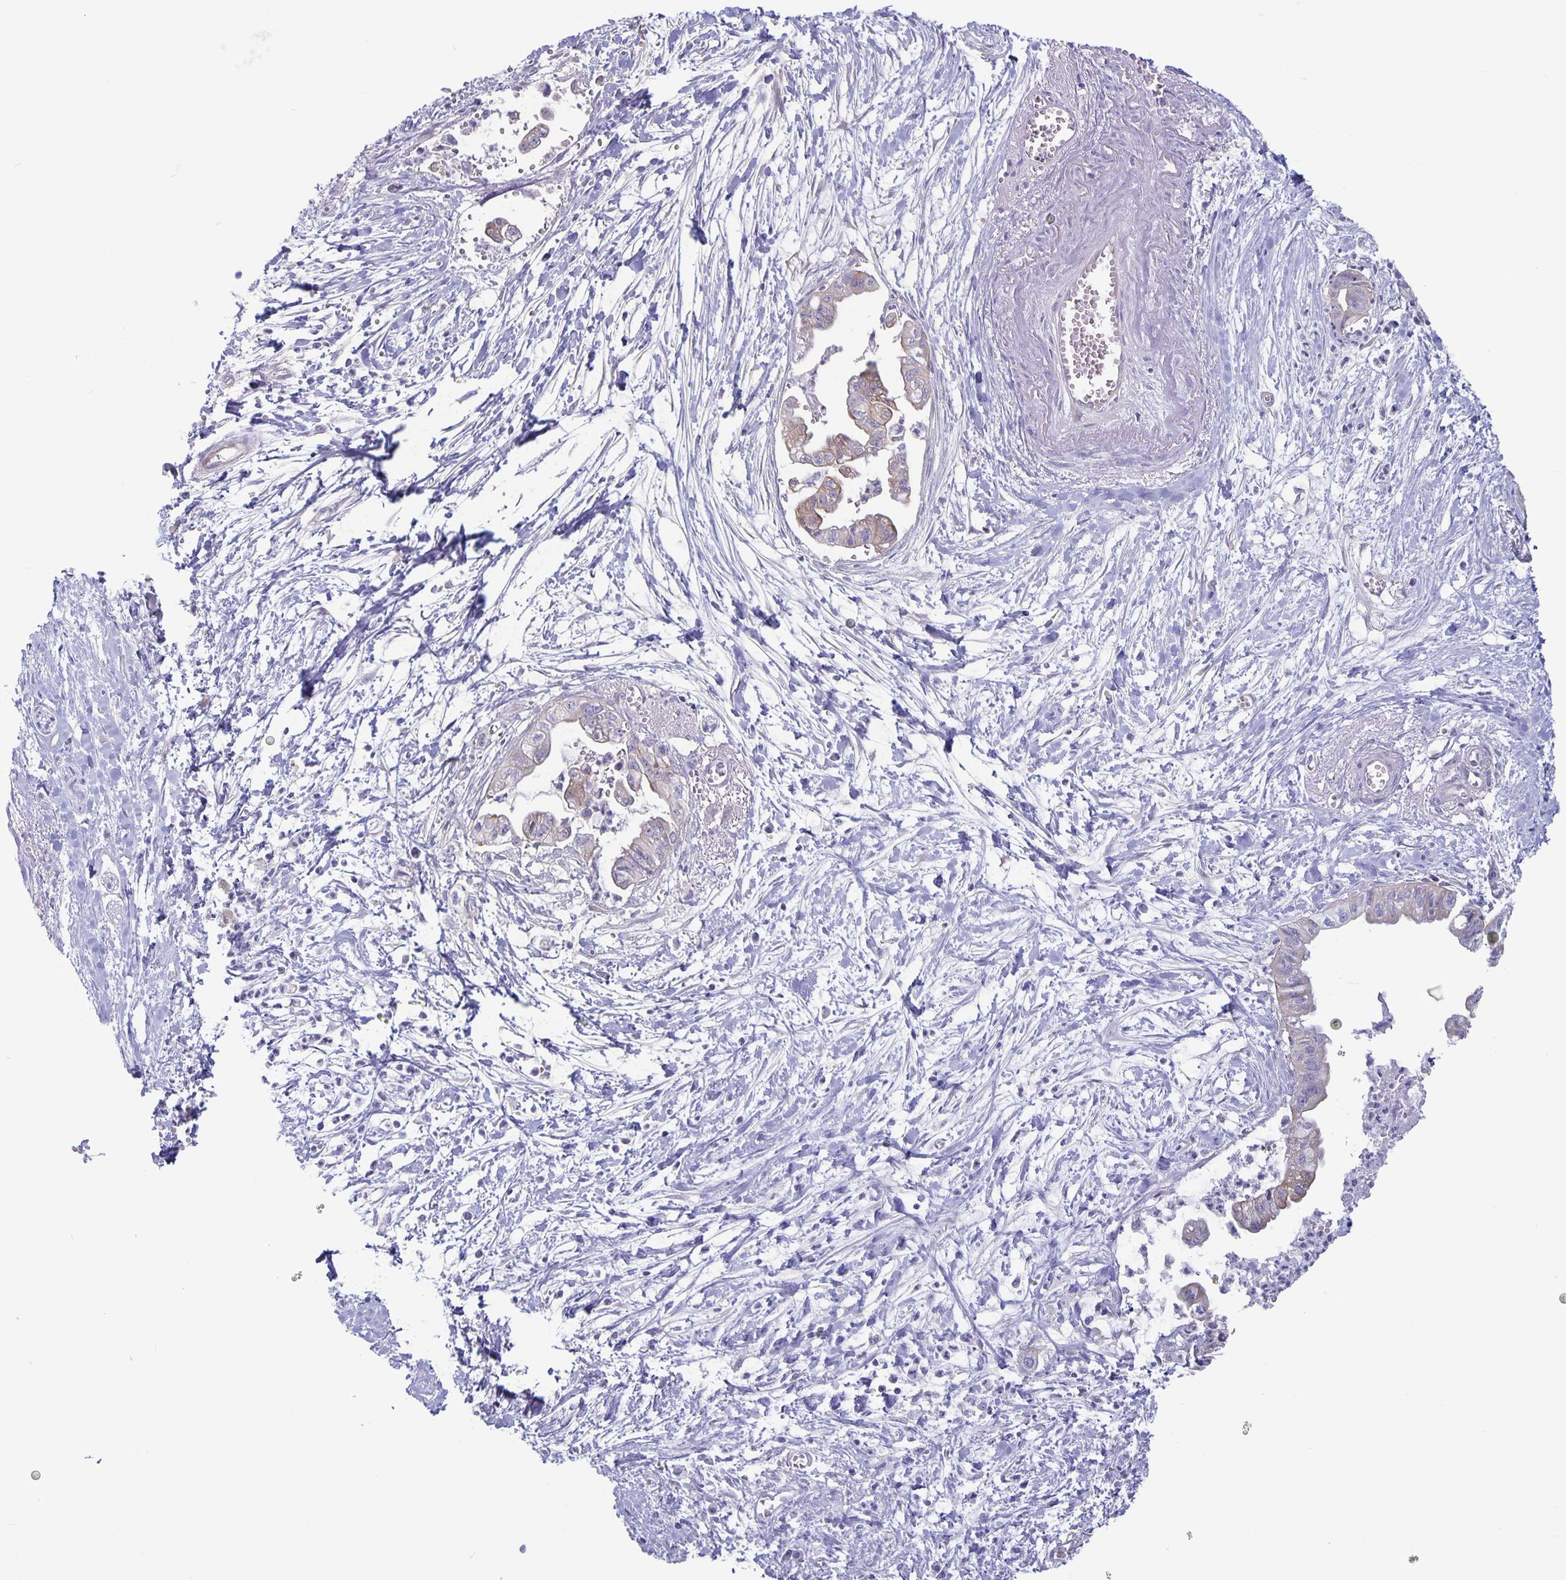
{"staining": {"intensity": "weak", "quantity": "<25%", "location": "cytoplasmic/membranous"}, "tissue": "pancreatic cancer", "cell_type": "Tumor cells", "image_type": "cancer", "snomed": [{"axis": "morphology", "description": "Adenocarcinoma, NOS"}, {"axis": "topography", "description": "Pancreas"}], "caption": "DAB (3,3'-diaminobenzidine) immunohistochemical staining of human pancreatic adenocarcinoma reveals no significant staining in tumor cells.", "gene": "PLCB3", "patient": {"sex": "male", "age": 71}}